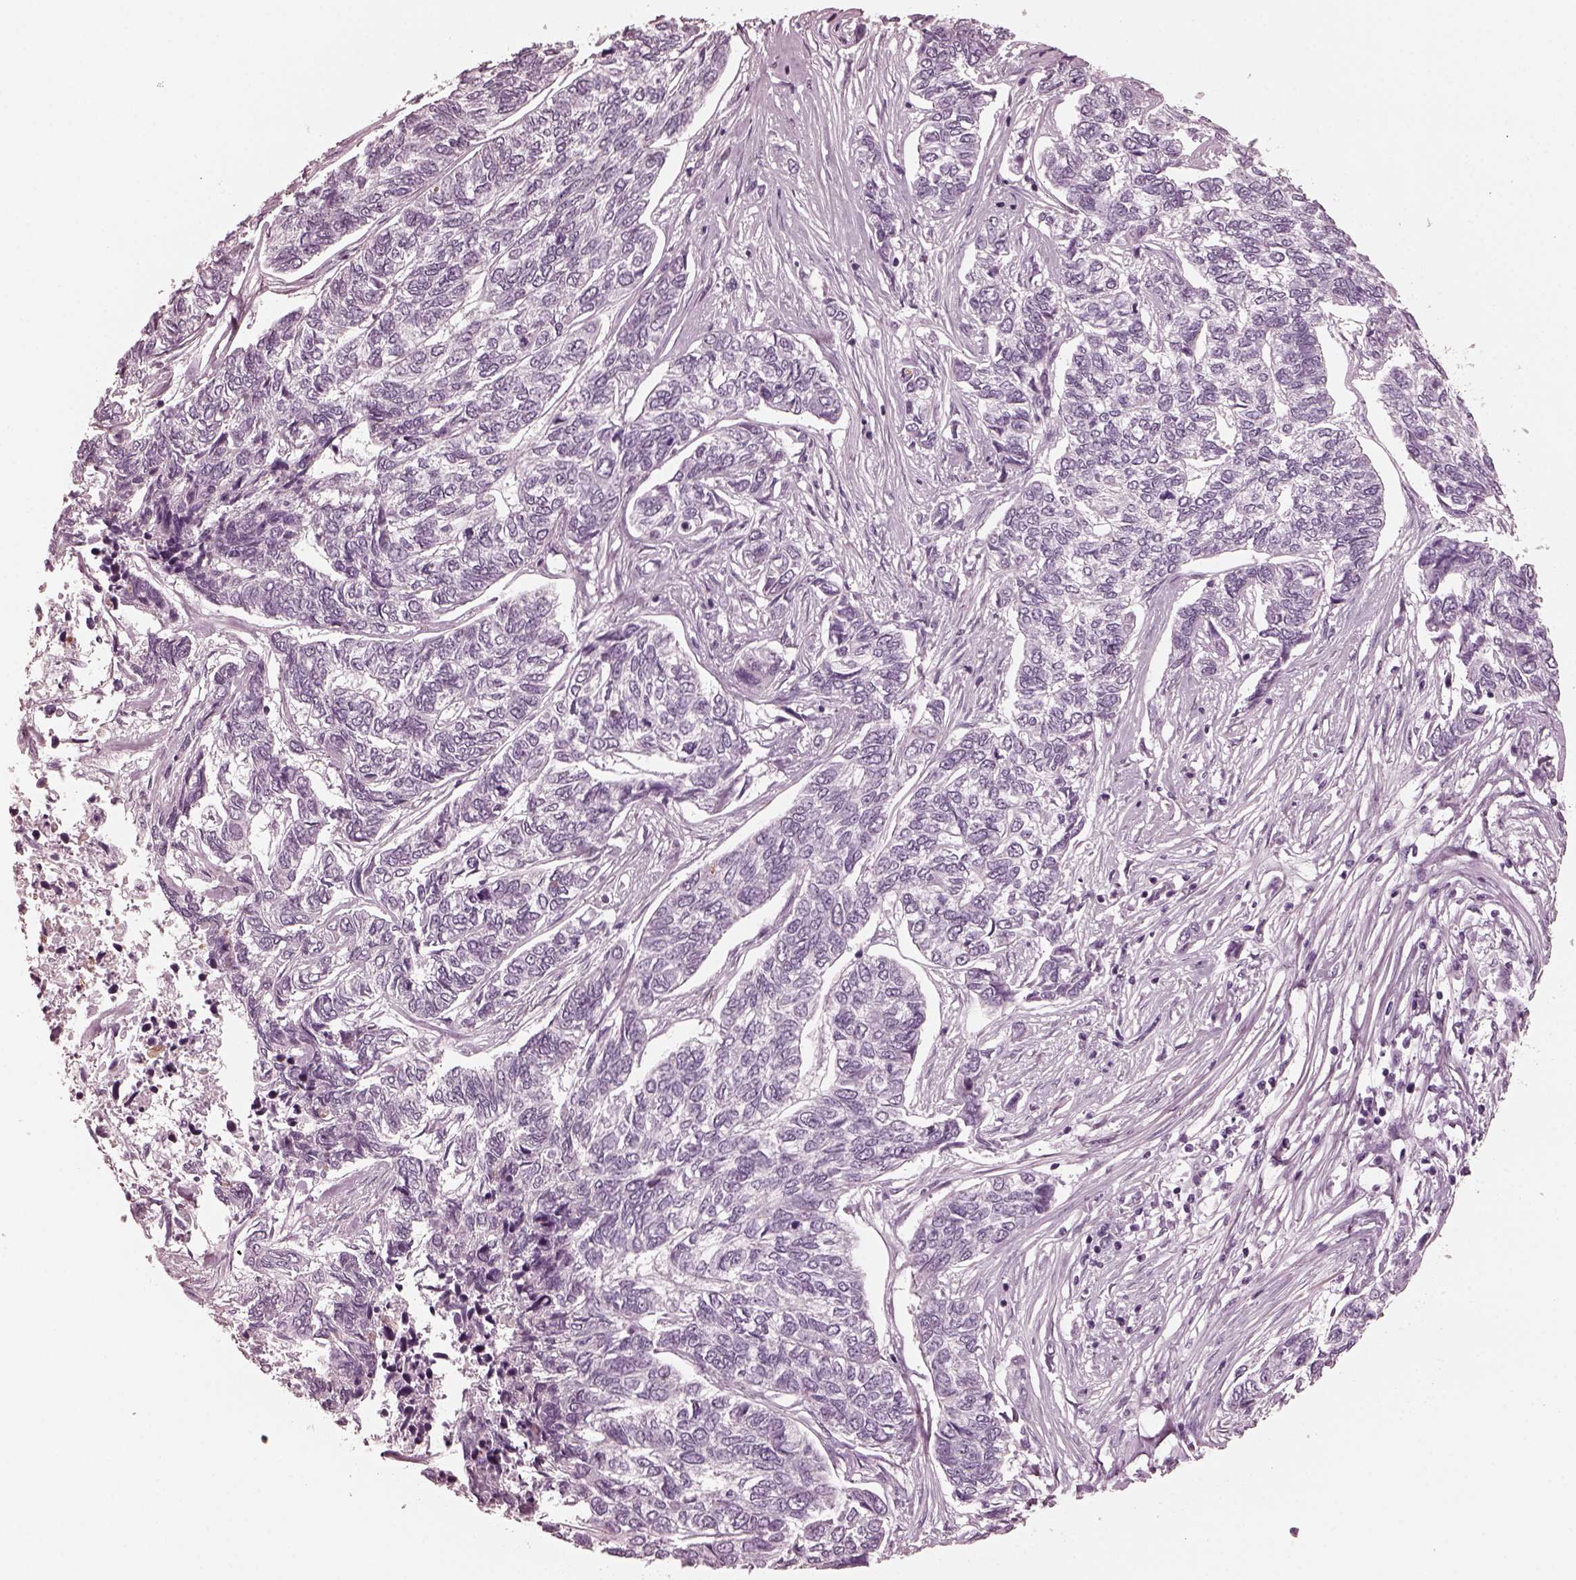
{"staining": {"intensity": "negative", "quantity": "none", "location": "none"}, "tissue": "skin cancer", "cell_type": "Tumor cells", "image_type": "cancer", "snomed": [{"axis": "morphology", "description": "Basal cell carcinoma"}, {"axis": "topography", "description": "Skin"}], "caption": "DAB (3,3'-diaminobenzidine) immunohistochemical staining of skin cancer shows no significant positivity in tumor cells.", "gene": "GRM6", "patient": {"sex": "female", "age": 65}}